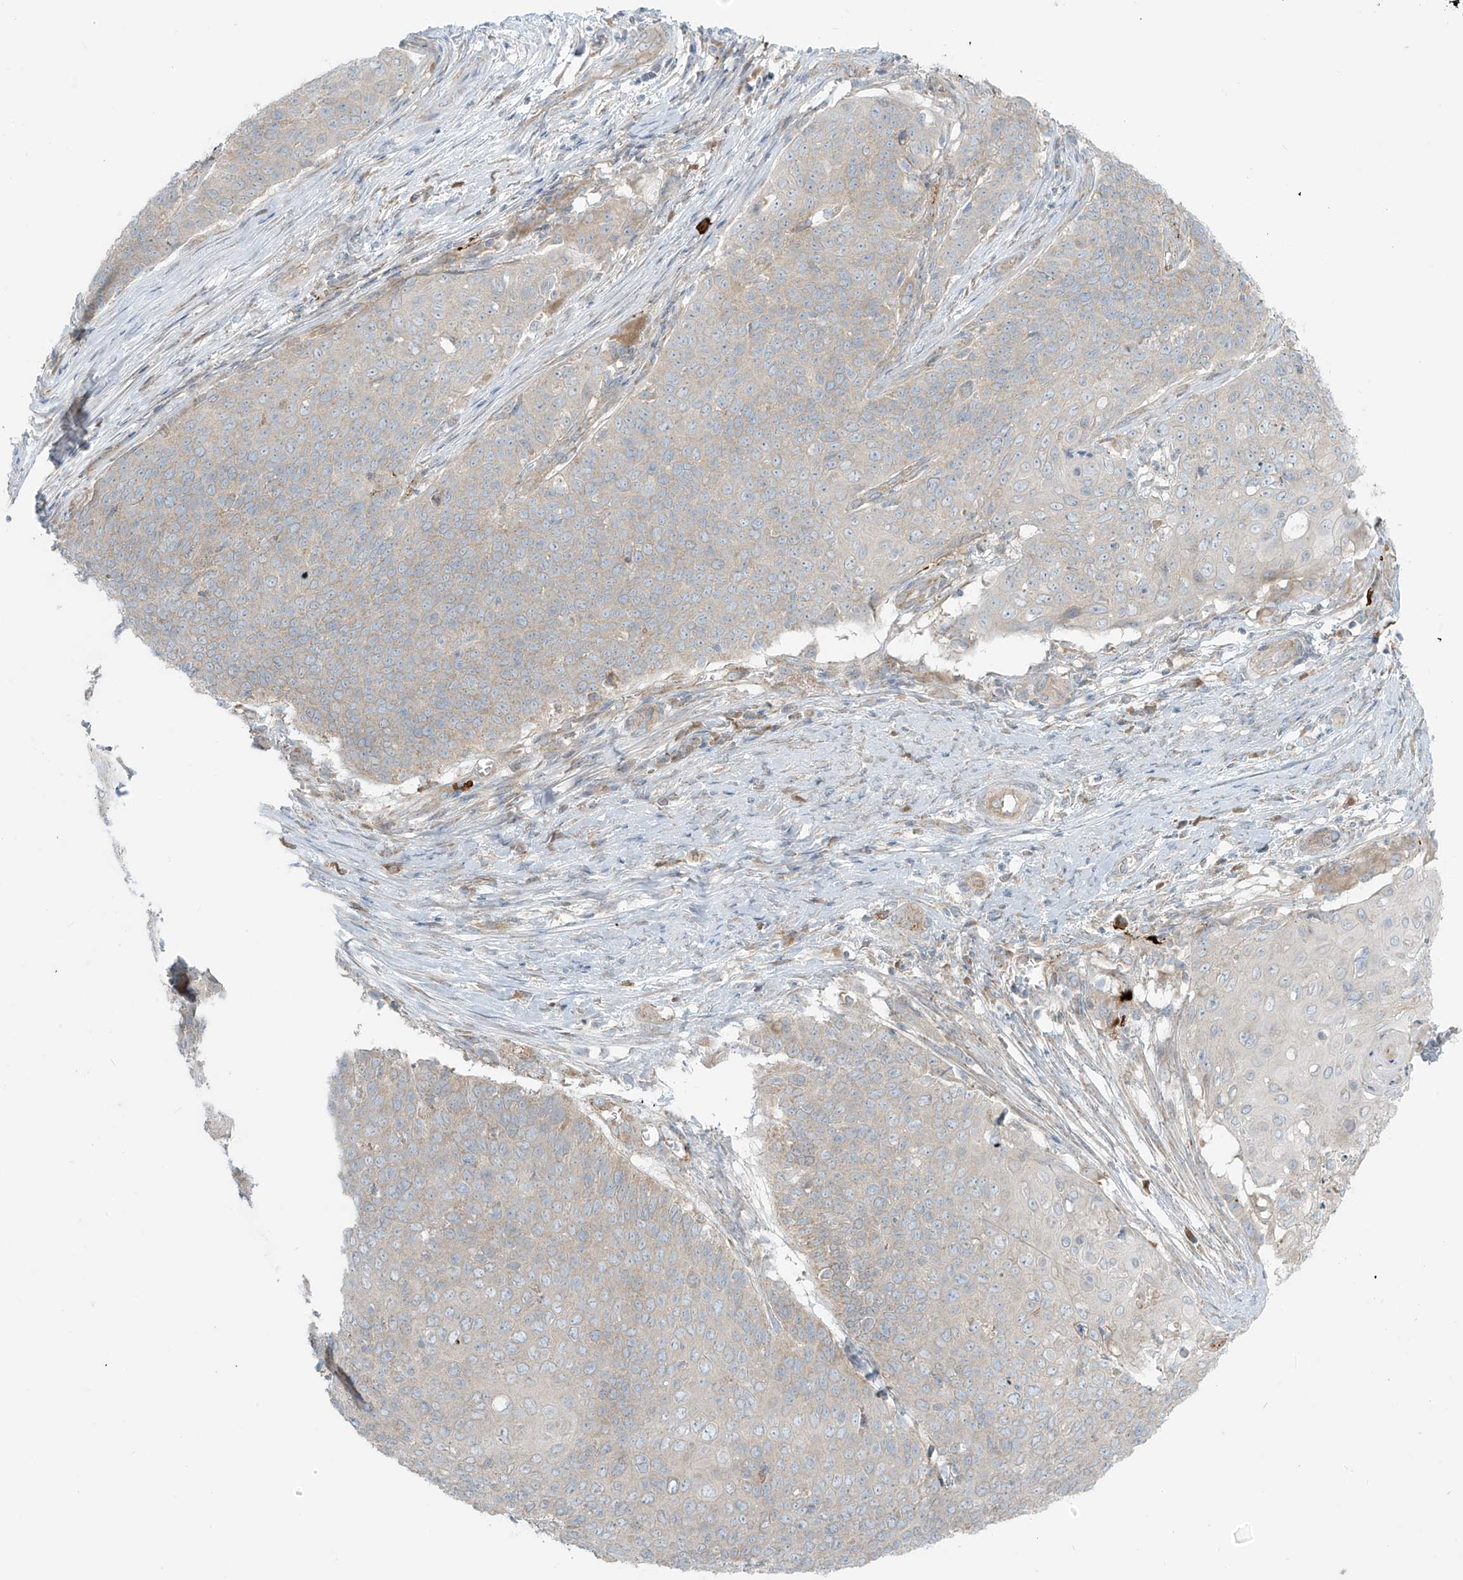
{"staining": {"intensity": "negative", "quantity": "none", "location": "none"}, "tissue": "cervical cancer", "cell_type": "Tumor cells", "image_type": "cancer", "snomed": [{"axis": "morphology", "description": "Squamous cell carcinoma, NOS"}, {"axis": "topography", "description": "Cervix"}], "caption": "A high-resolution histopathology image shows immunohistochemistry staining of cervical cancer, which shows no significant positivity in tumor cells. Brightfield microscopy of immunohistochemistry (IHC) stained with DAB (brown) and hematoxylin (blue), captured at high magnification.", "gene": "LZTS3", "patient": {"sex": "female", "age": 39}}